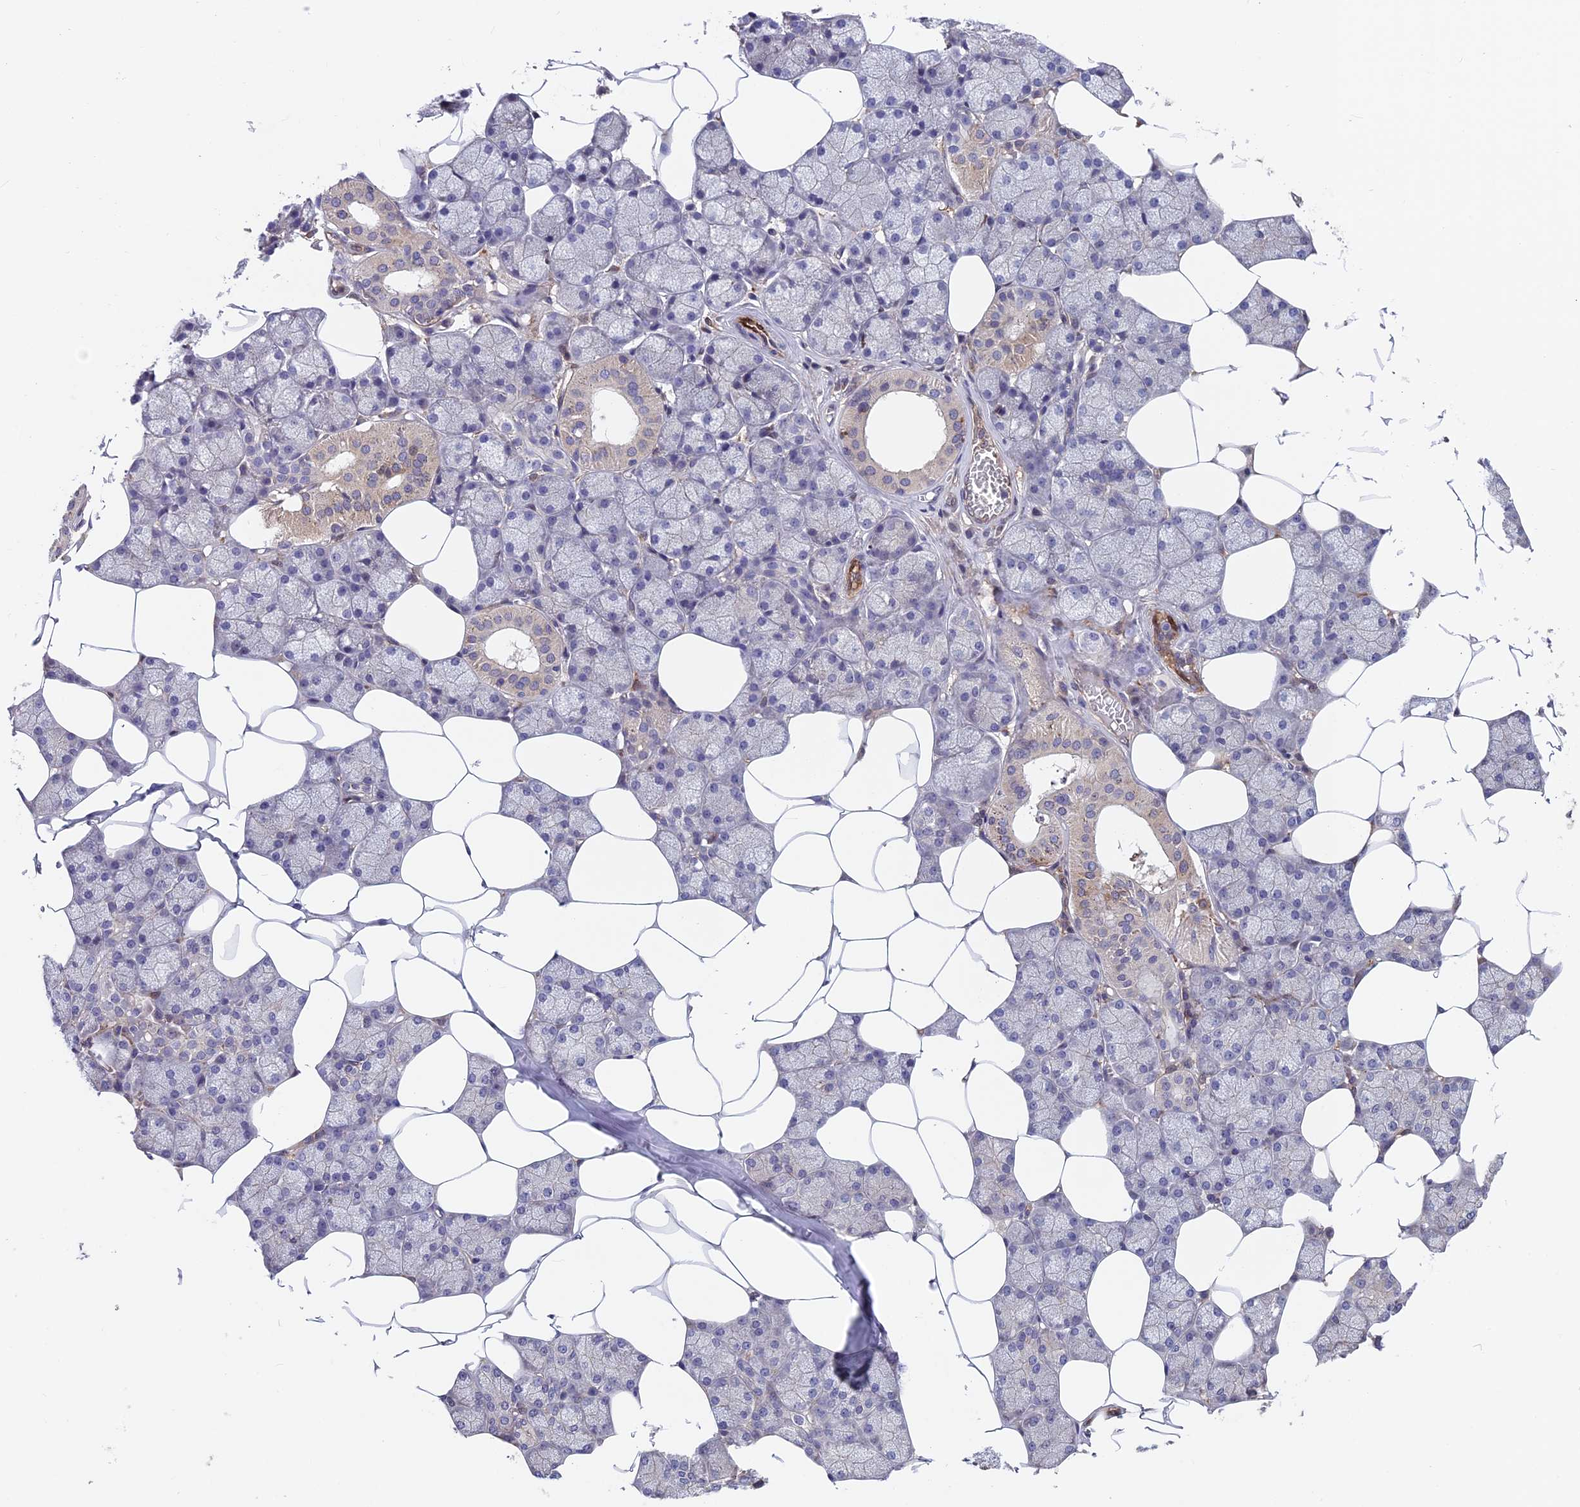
{"staining": {"intensity": "negative", "quantity": "none", "location": "none"}, "tissue": "salivary gland", "cell_type": "Glandular cells", "image_type": "normal", "snomed": [{"axis": "morphology", "description": "Normal tissue, NOS"}, {"axis": "topography", "description": "Salivary gland"}], "caption": "Glandular cells are negative for protein expression in benign human salivary gland. (Immunohistochemistry, brightfield microscopy, high magnification).", "gene": "MAST2", "patient": {"sex": "male", "age": 62}}